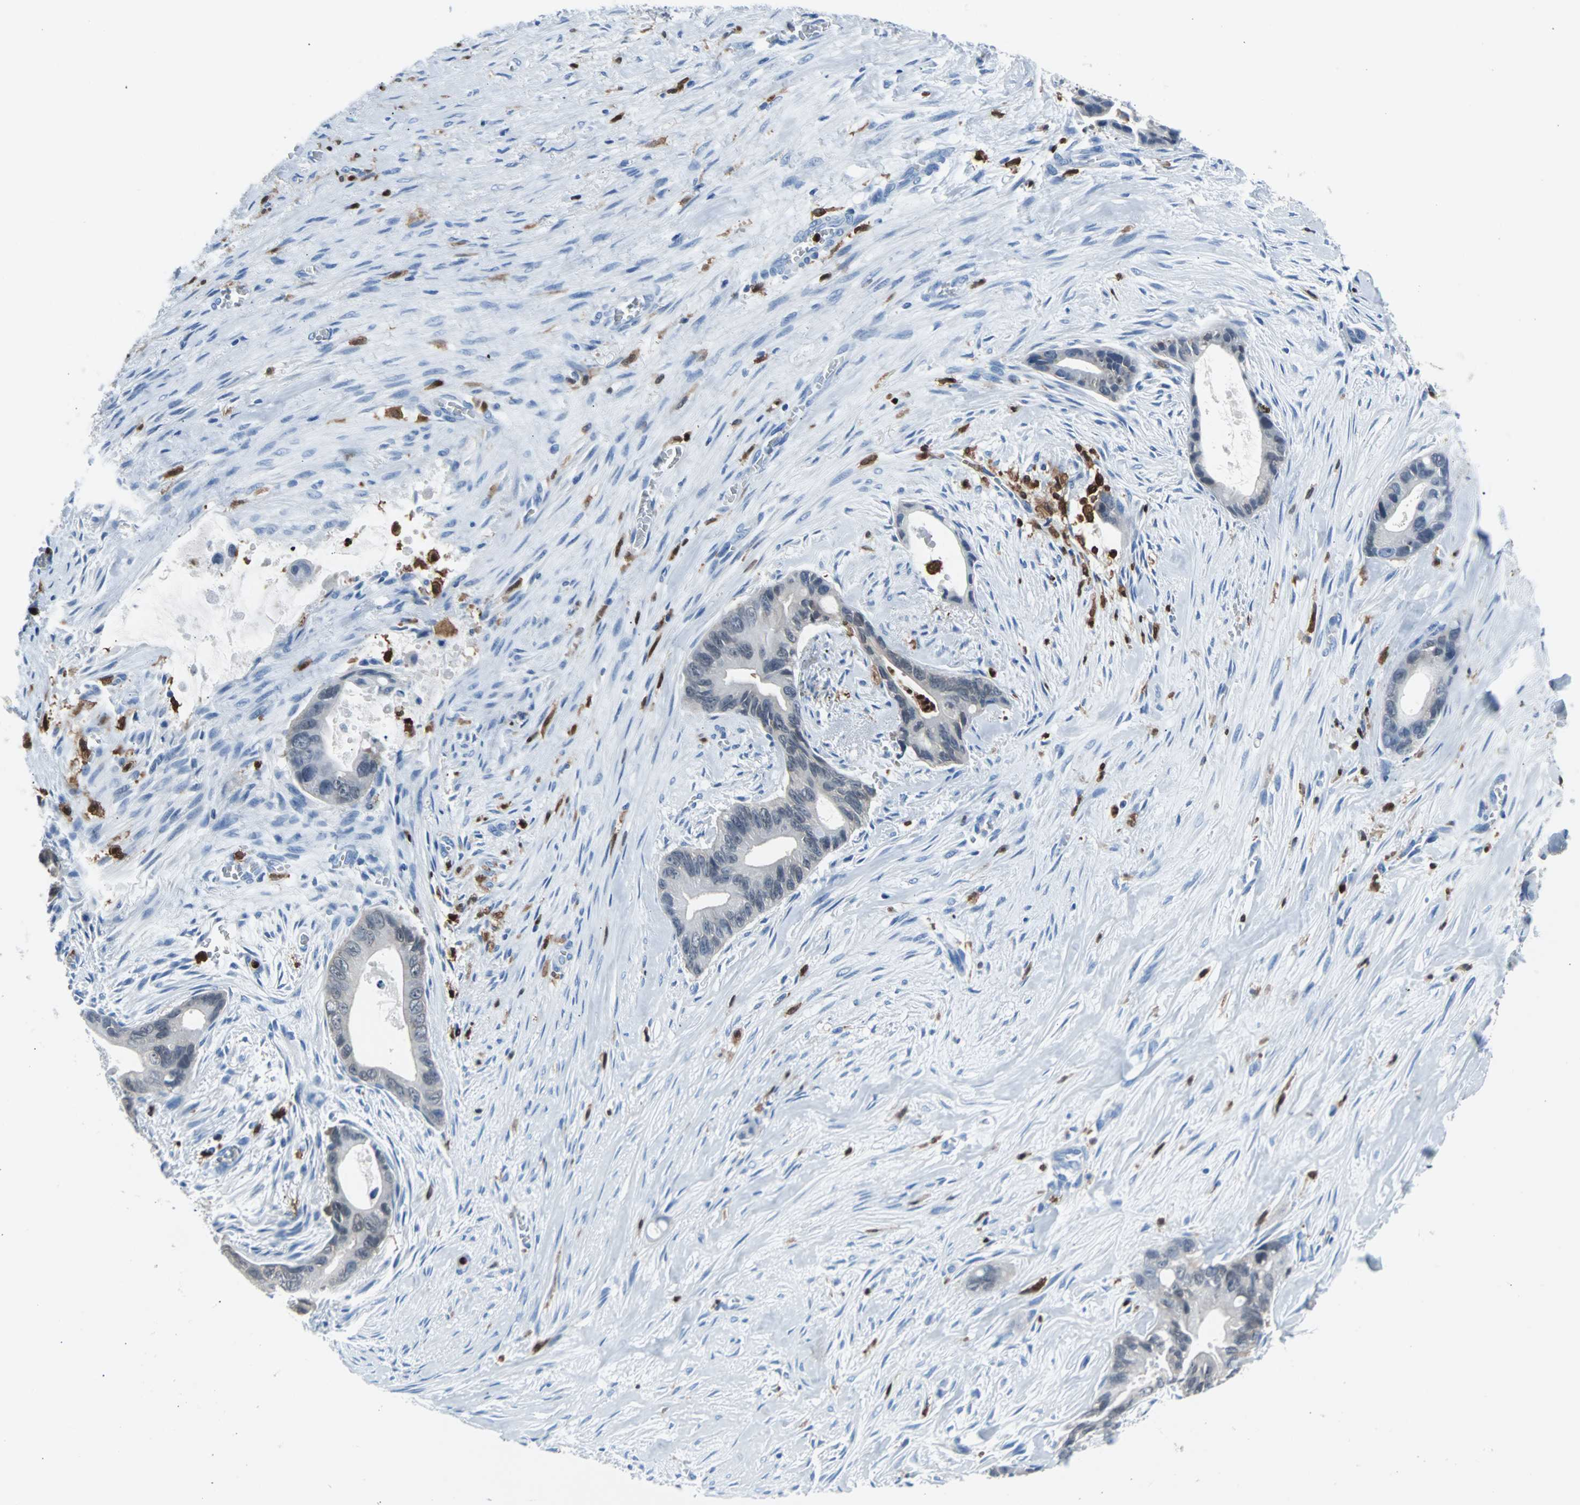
{"staining": {"intensity": "weak", "quantity": "<25%", "location": "cytoplasmic/membranous"}, "tissue": "liver cancer", "cell_type": "Tumor cells", "image_type": "cancer", "snomed": [{"axis": "morphology", "description": "Cholangiocarcinoma"}, {"axis": "topography", "description": "Liver"}], "caption": "The image exhibits no significant expression in tumor cells of liver cancer (cholangiocarcinoma).", "gene": "SYK", "patient": {"sex": "female", "age": 55}}